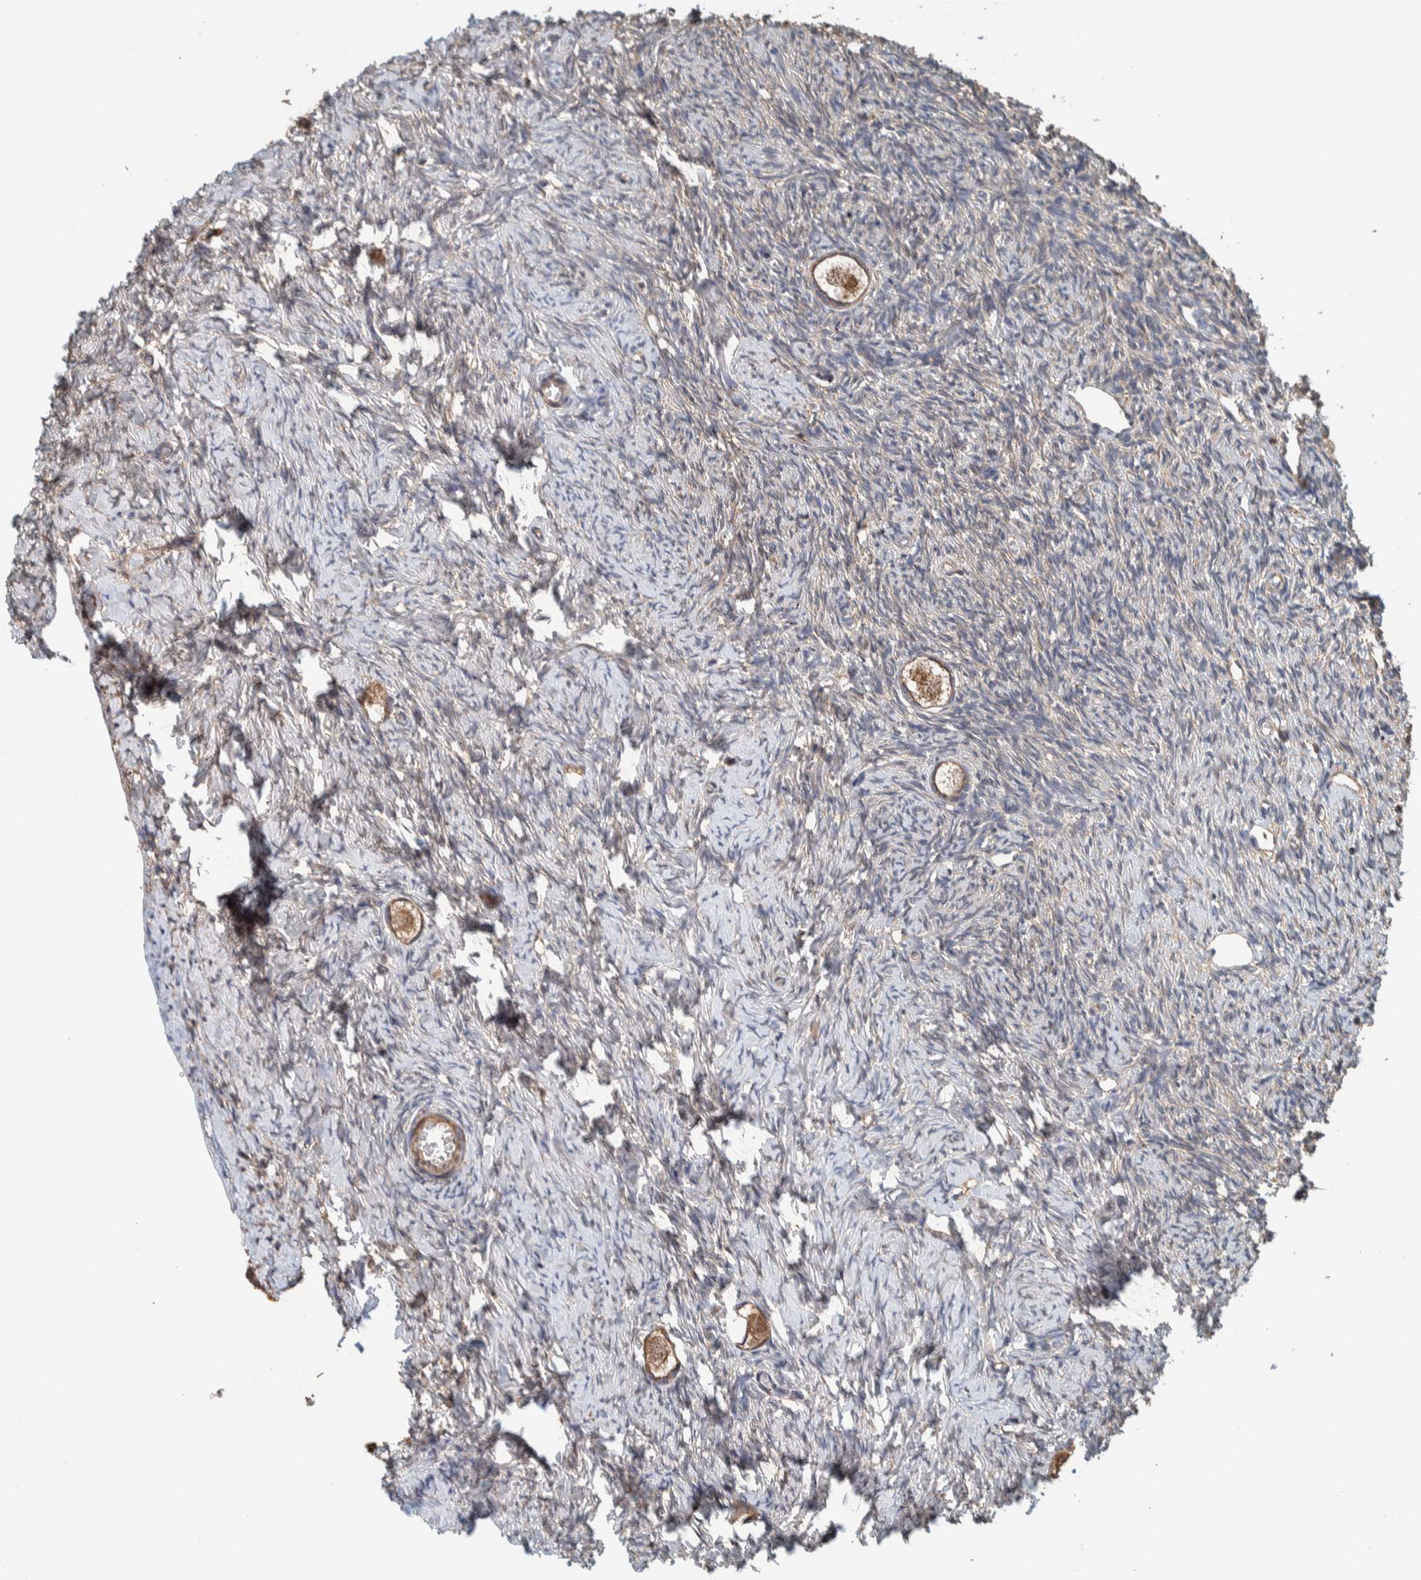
{"staining": {"intensity": "moderate", "quantity": ">75%", "location": "cytoplasmic/membranous"}, "tissue": "ovary", "cell_type": "Follicle cells", "image_type": "normal", "snomed": [{"axis": "morphology", "description": "Normal tissue, NOS"}, {"axis": "topography", "description": "Ovary"}], "caption": "High-magnification brightfield microscopy of benign ovary stained with DAB (brown) and counterstained with hematoxylin (blue). follicle cells exhibit moderate cytoplasmic/membranous positivity is seen in about>75% of cells. (Stains: DAB (3,3'-diaminobenzidine) in brown, nuclei in blue, Microscopy: brightfield microscopy at high magnification).", "gene": "PLA2G3", "patient": {"sex": "female", "age": 27}}